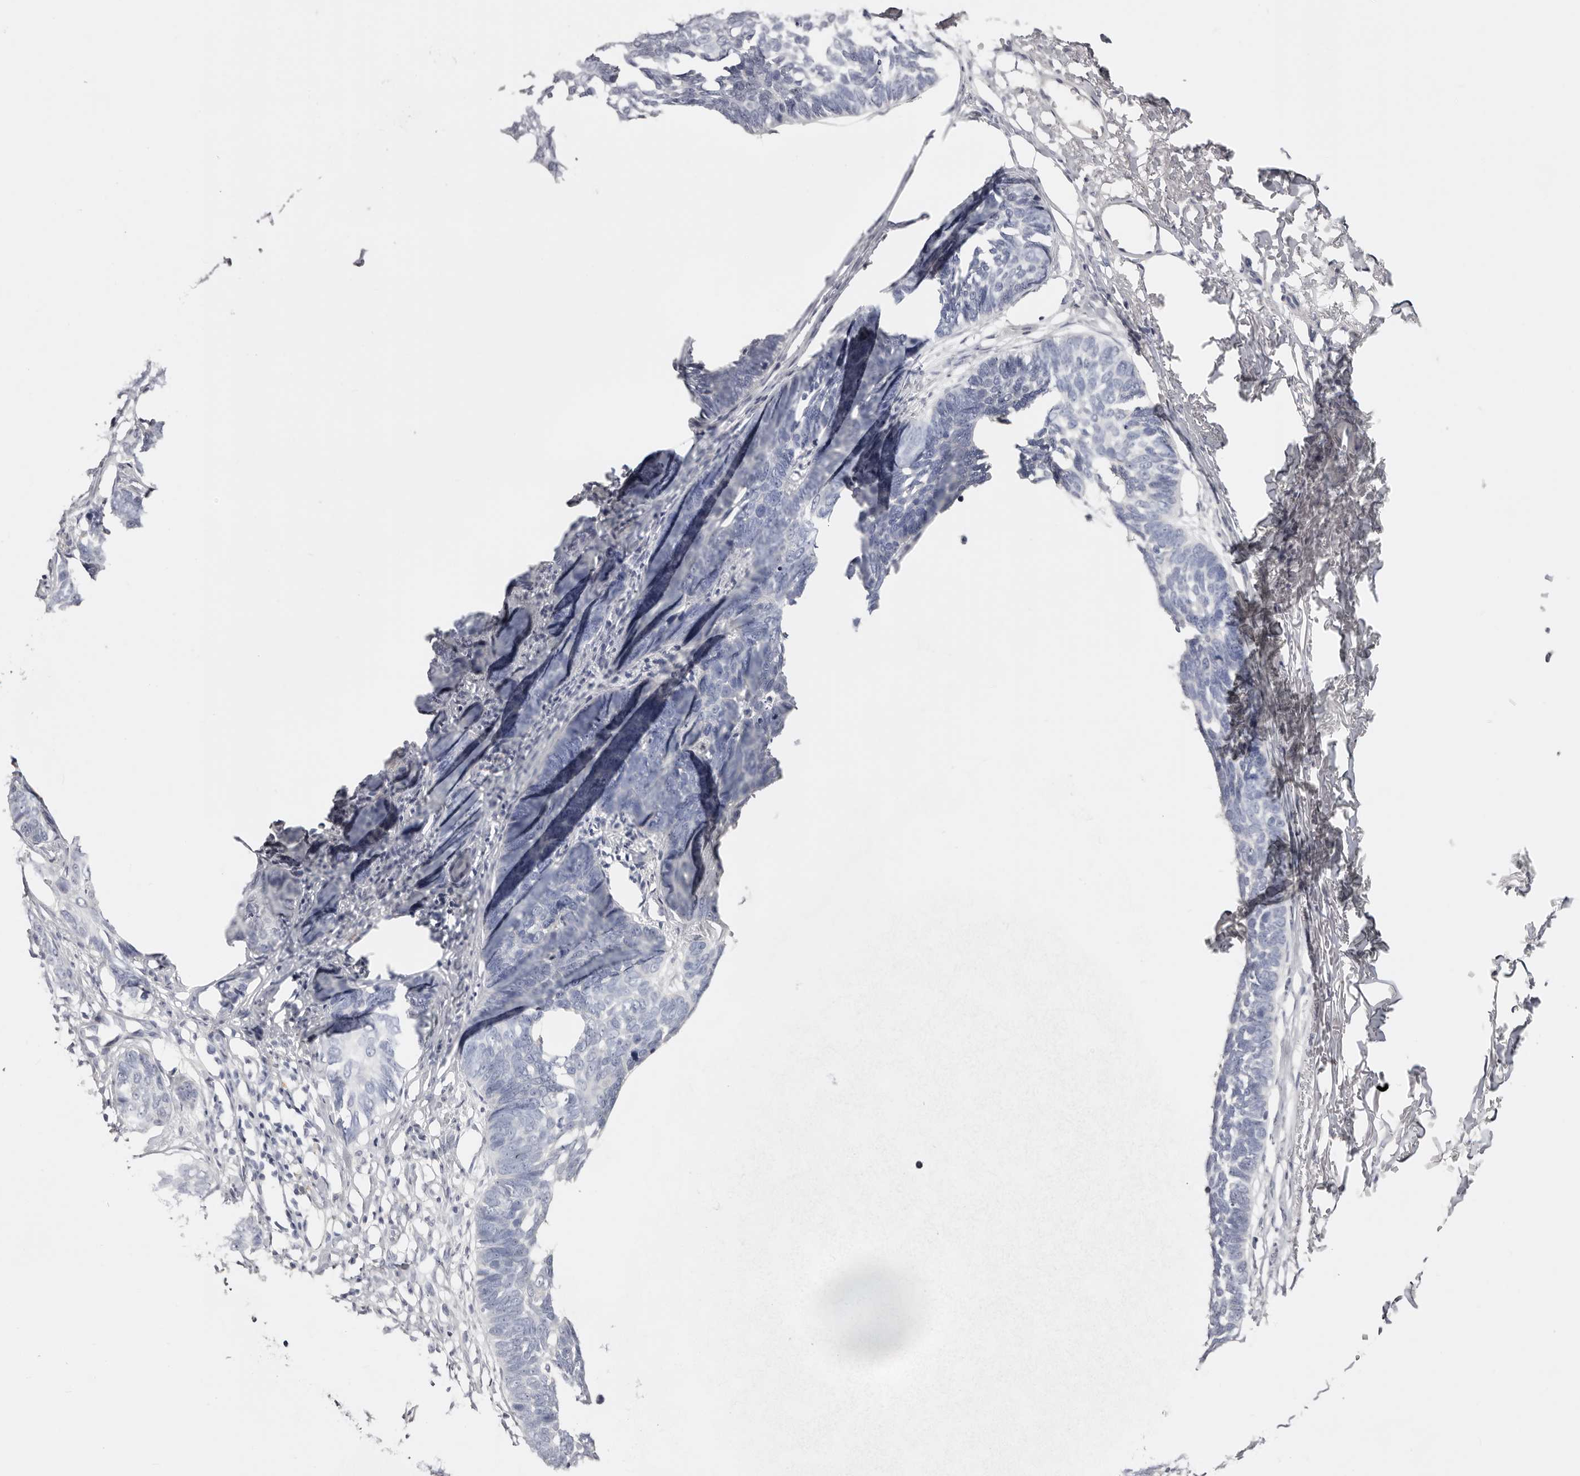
{"staining": {"intensity": "negative", "quantity": "none", "location": "none"}, "tissue": "skin cancer", "cell_type": "Tumor cells", "image_type": "cancer", "snomed": [{"axis": "morphology", "description": "Normal tissue, NOS"}, {"axis": "morphology", "description": "Basal cell carcinoma"}, {"axis": "topography", "description": "Skin"}], "caption": "Immunohistochemical staining of human skin cancer (basal cell carcinoma) shows no significant expression in tumor cells. Brightfield microscopy of immunohistochemistry (IHC) stained with DAB (3,3'-diaminobenzidine) (brown) and hematoxylin (blue), captured at high magnification.", "gene": "AKNAD1", "patient": {"sex": "male", "age": 77}}